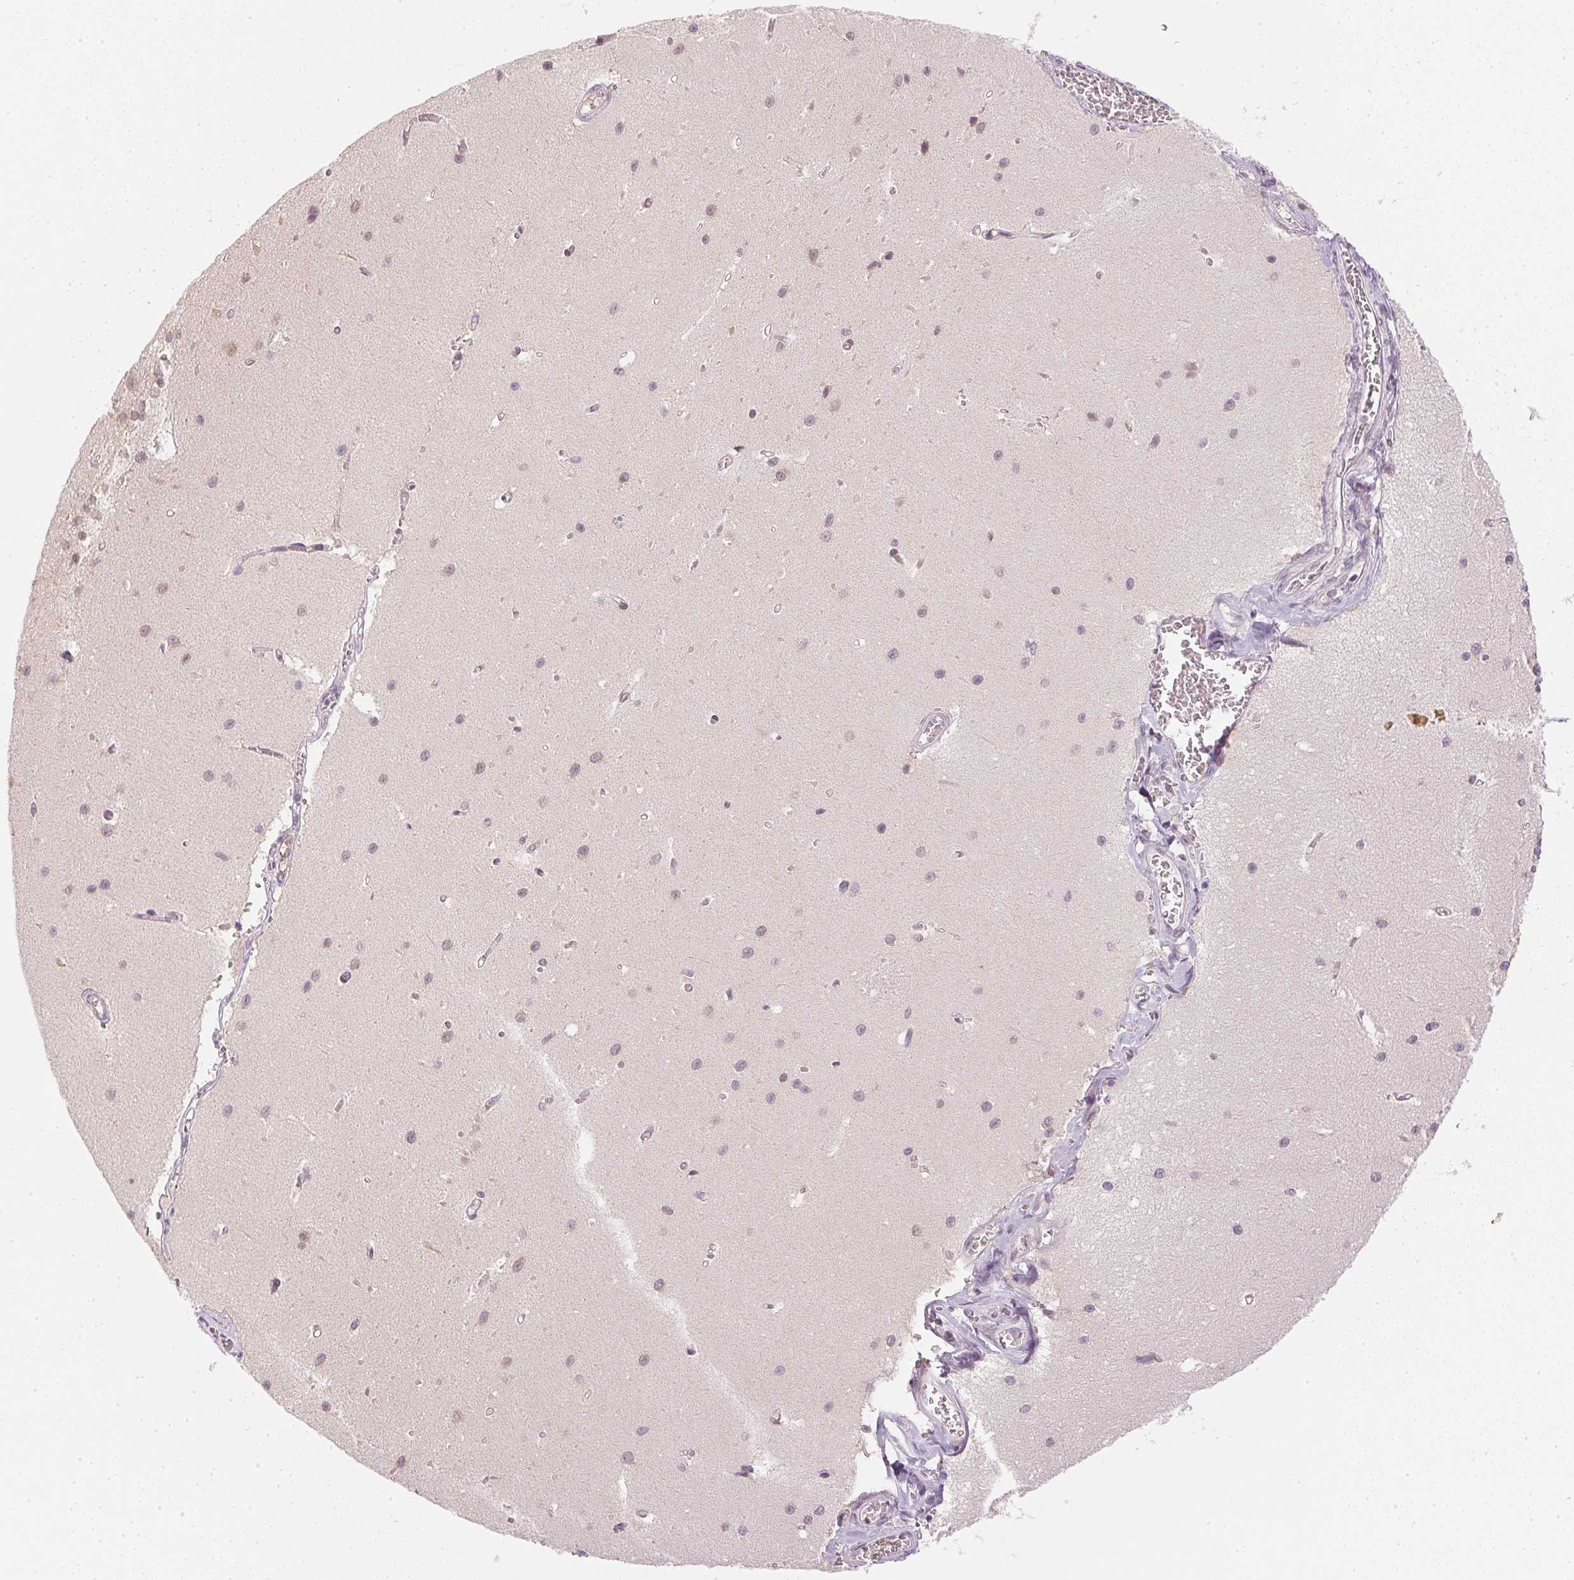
{"staining": {"intensity": "negative", "quantity": "none", "location": "none"}, "tissue": "cerebellum", "cell_type": "Cells in granular layer", "image_type": "normal", "snomed": [{"axis": "morphology", "description": "Normal tissue, NOS"}, {"axis": "topography", "description": "Cerebellum"}], "caption": "Immunohistochemical staining of unremarkable cerebellum demonstrates no significant expression in cells in granular layer.", "gene": "KPRP", "patient": {"sex": "male", "age": 37}}